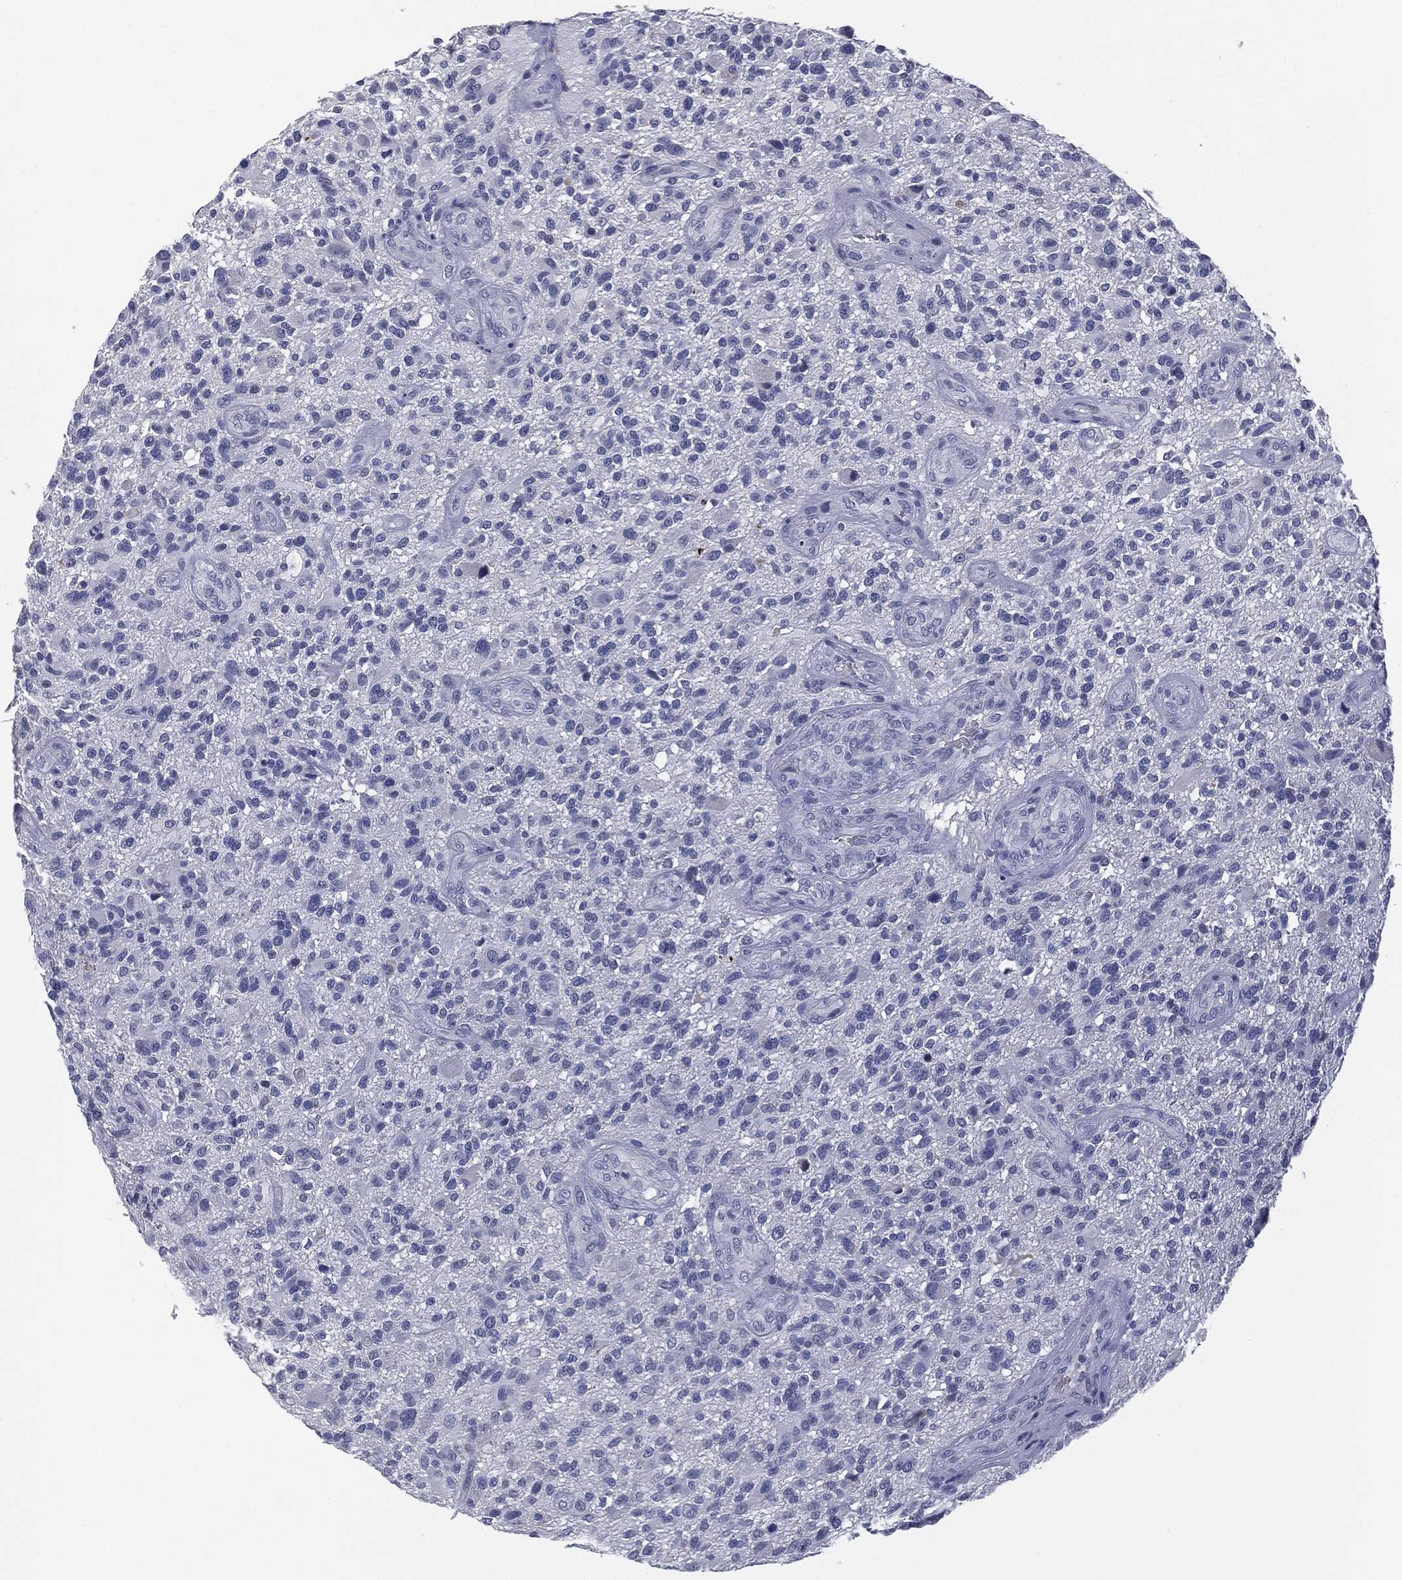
{"staining": {"intensity": "negative", "quantity": "none", "location": "none"}, "tissue": "glioma", "cell_type": "Tumor cells", "image_type": "cancer", "snomed": [{"axis": "morphology", "description": "Glioma, malignant, High grade"}, {"axis": "topography", "description": "Brain"}], "caption": "Image shows no protein expression in tumor cells of glioma tissue.", "gene": "MUC1", "patient": {"sex": "male", "age": 47}}